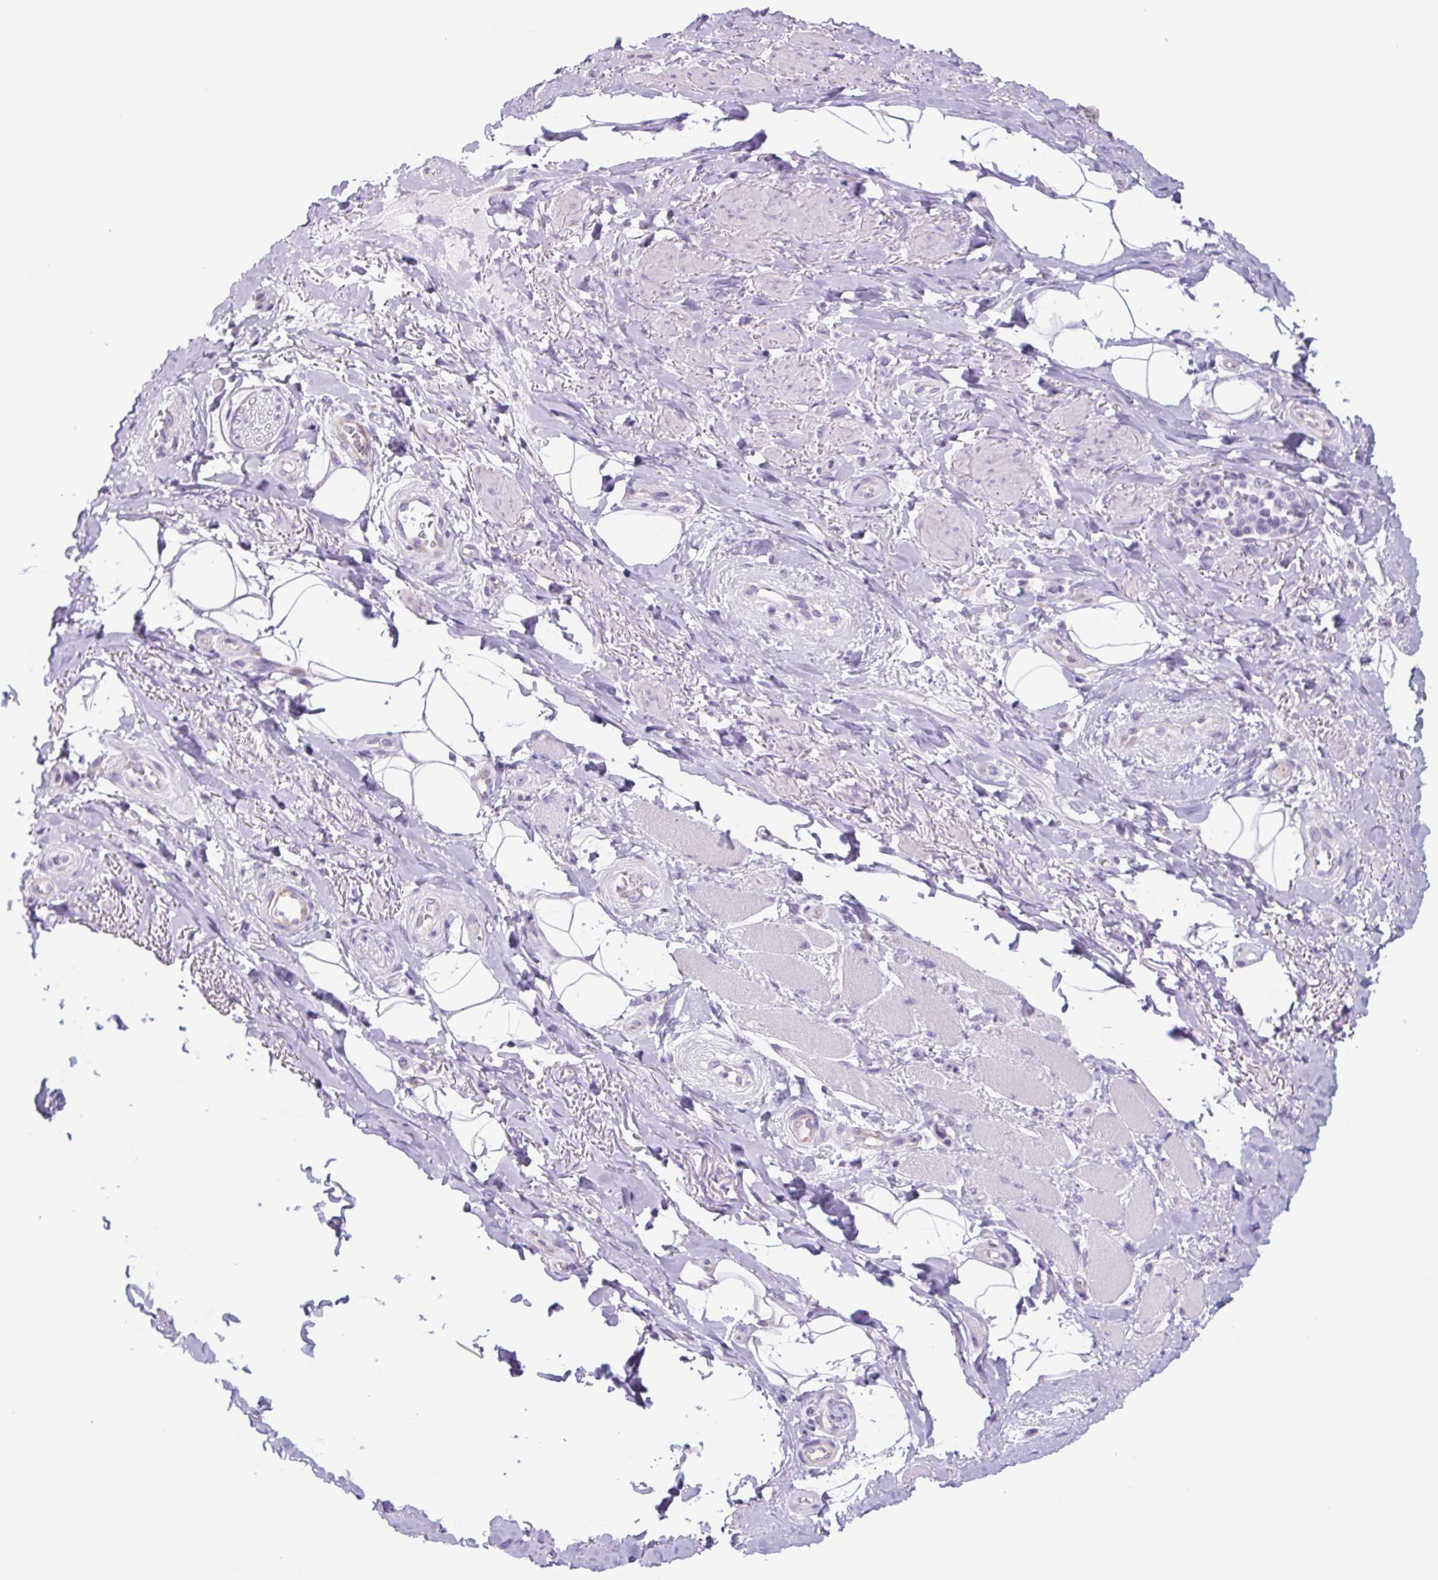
{"staining": {"intensity": "negative", "quantity": "none", "location": "none"}, "tissue": "adipose tissue", "cell_type": "Adipocytes", "image_type": "normal", "snomed": [{"axis": "morphology", "description": "Normal tissue, NOS"}, {"axis": "topography", "description": "Anal"}, {"axis": "topography", "description": "Peripheral nerve tissue"}], "caption": "IHC of unremarkable human adipose tissue demonstrates no positivity in adipocytes.", "gene": "CYP21A2", "patient": {"sex": "male", "age": 53}}